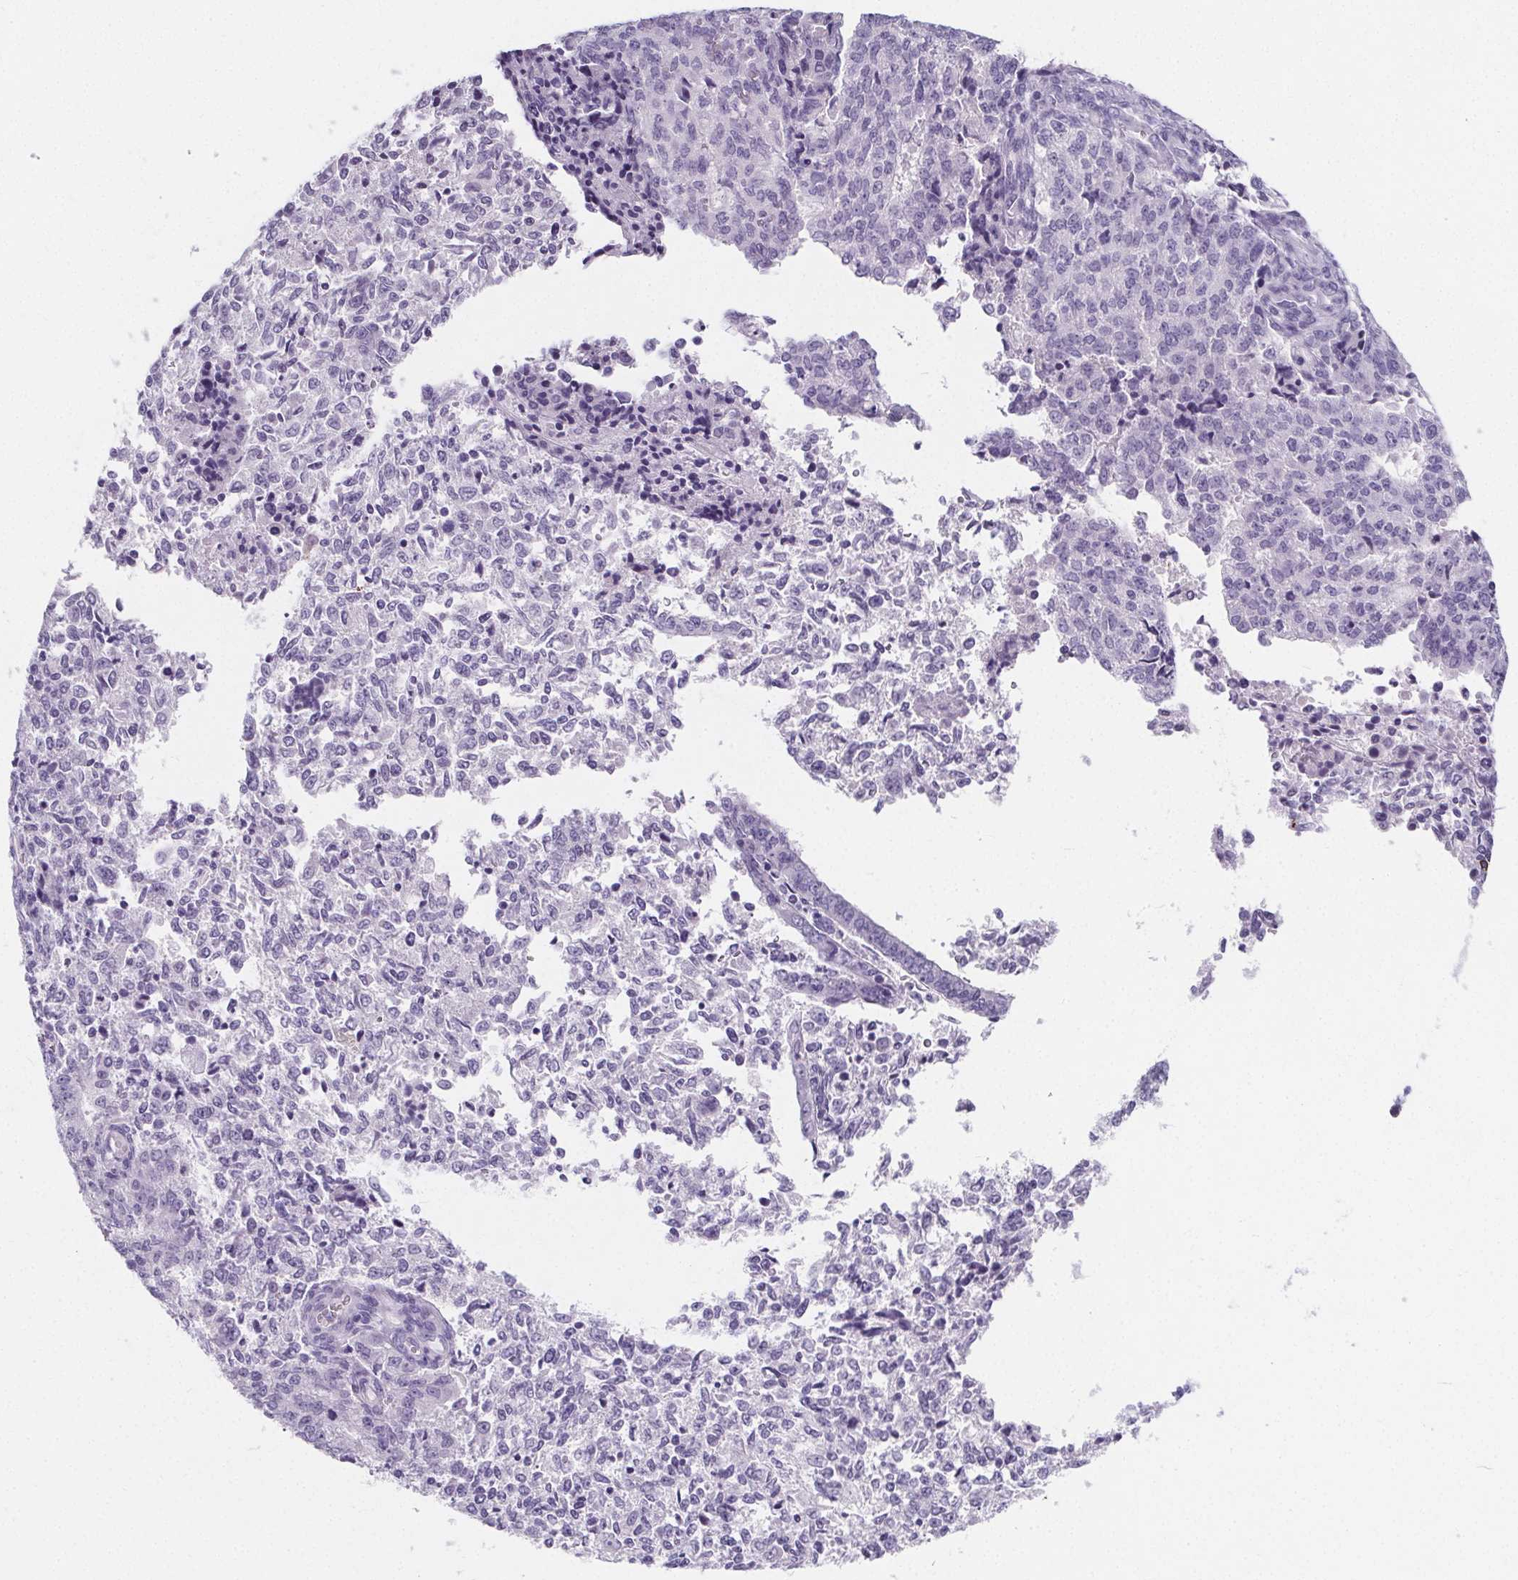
{"staining": {"intensity": "negative", "quantity": "none", "location": "none"}, "tissue": "endometrial cancer", "cell_type": "Tumor cells", "image_type": "cancer", "snomed": [{"axis": "morphology", "description": "Adenocarcinoma, NOS"}, {"axis": "topography", "description": "Endometrium"}], "caption": "High magnification brightfield microscopy of endometrial cancer (adenocarcinoma) stained with DAB (3,3'-diaminobenzidine) (brown) and counterstained with hematoxylin (blue): tumor cells show no significant expression.", "gene": "ADRB1", "patient": {"sex": "female", "age": 50}}